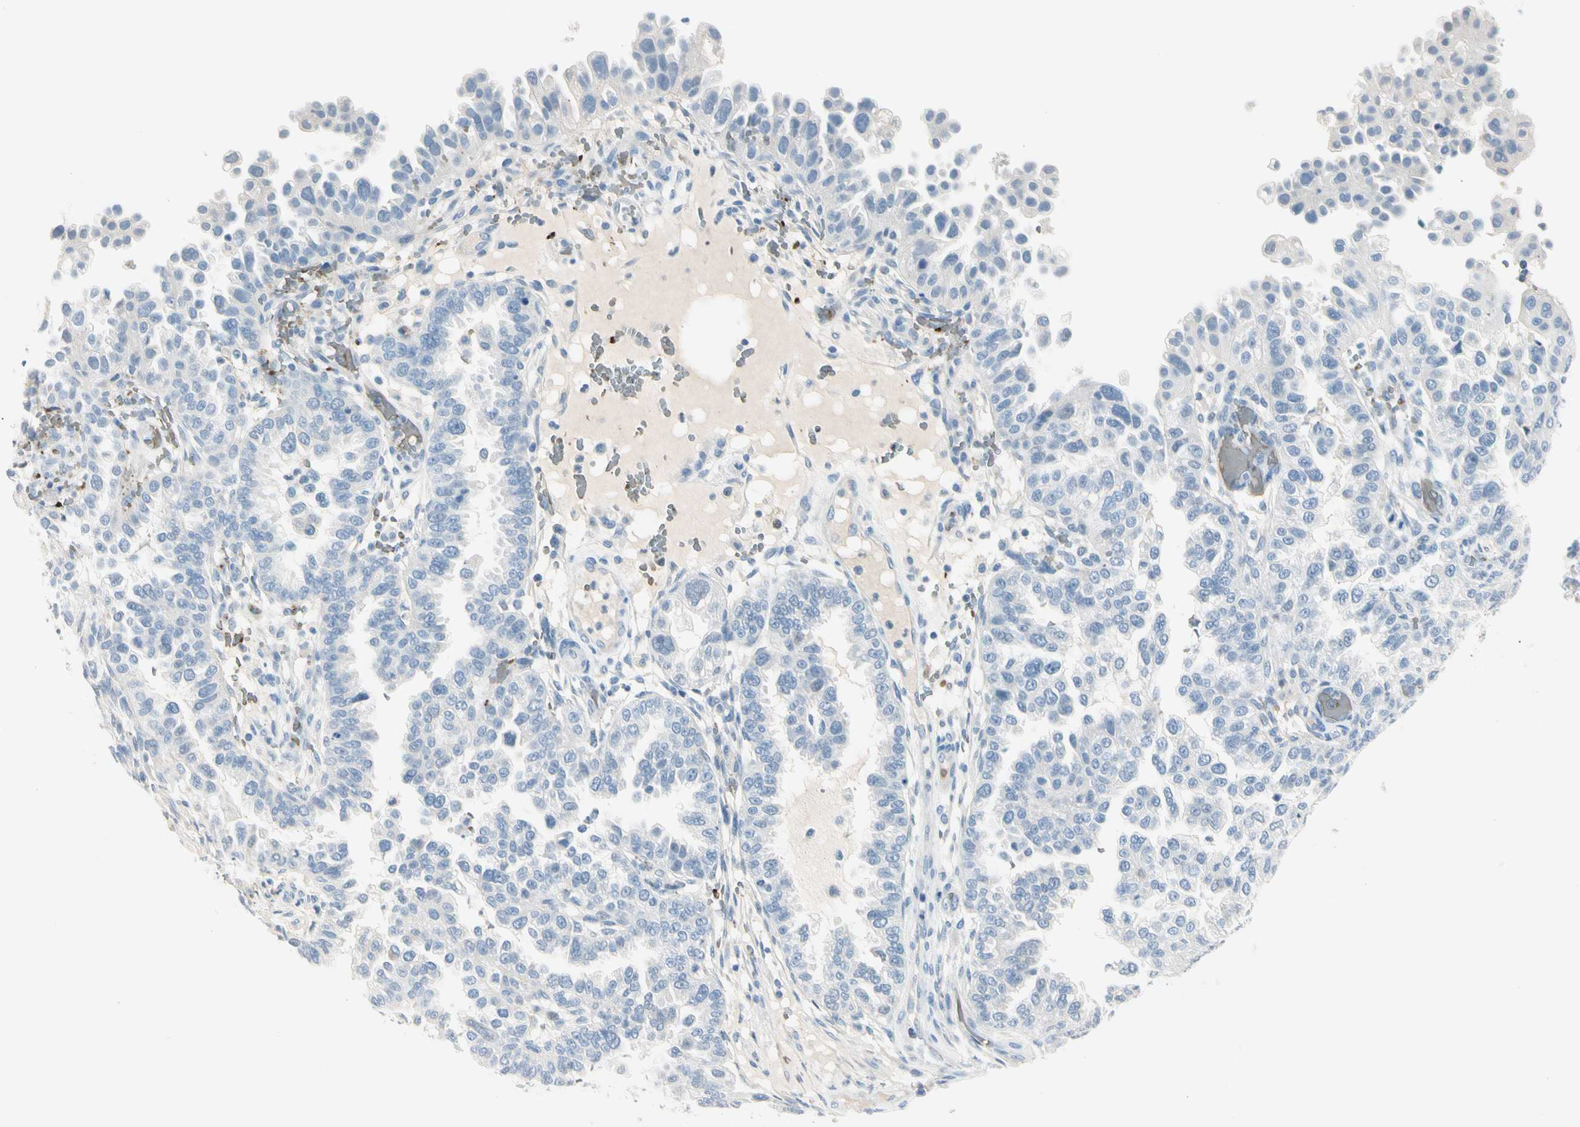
{"staining": {"intensity": "negative", "quantity": "none", "location": "none"}, "tissue": "endometrial cancer", "cell_type": "Tumor cells", "image_type": "cancer", "snomed": [{"axis": "morphology", "description": "Adenocarcinoma, NOS"}, {"axis": "topography", "description": "Endometrium"}], "caption": "Tumor cells show no significant positivity in adenocarcinoma (endometrial).", "gene": "CA1", "patient": {"sex": "female", "age": 85}}